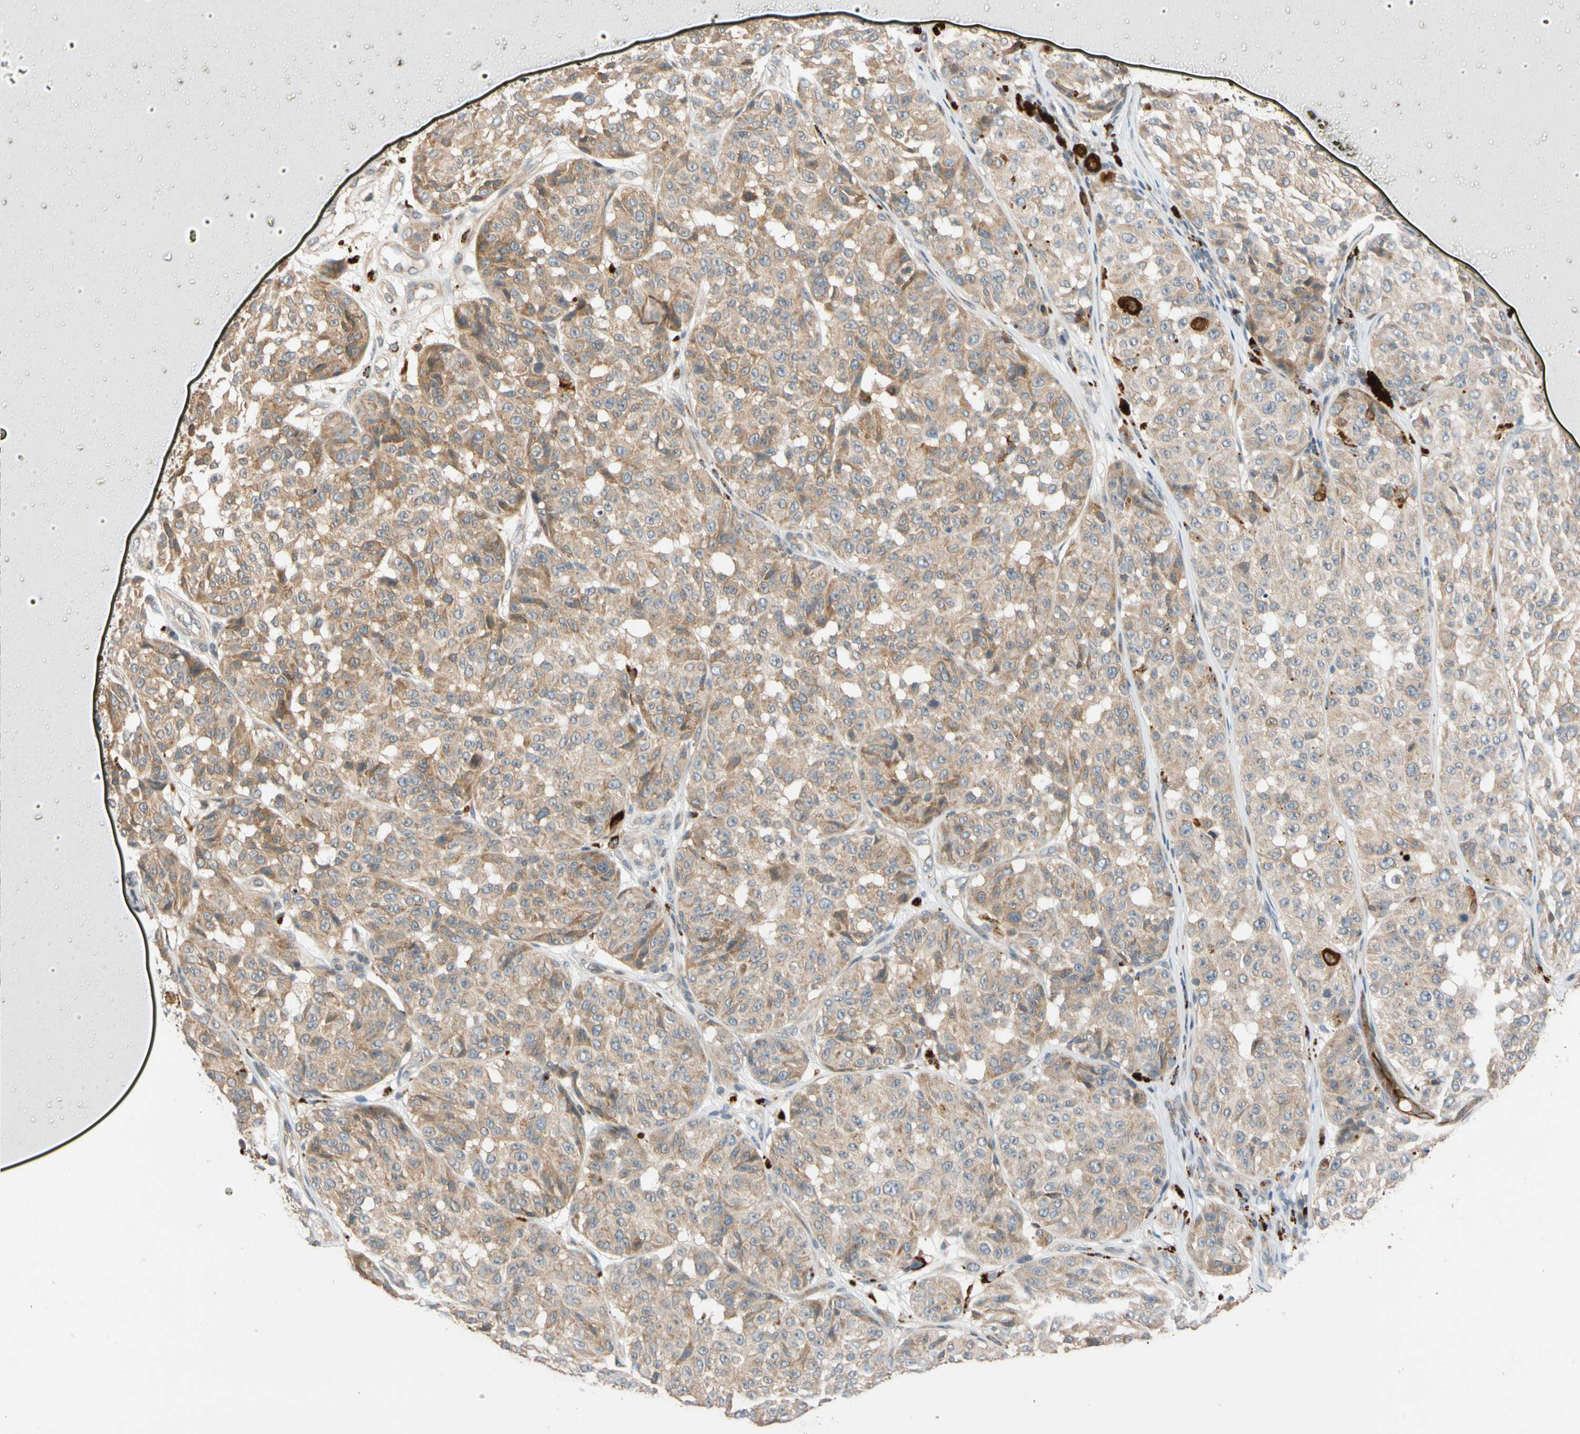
{"staining": {"intensity": "moderate", "quantity": "25%-75%", "location": "cytoplasmic/membranous"}, "tissue": "melanoma", "cell_type": "Tumor cells", "image_type": "cancer", "snomed": [{"axis": "morphology", "description": "Malignant melanoma, NOS"}, {"axis": "topography", "description": "Skin"}], "caption": "A brown stain shows moderate cytoplasmic/membranous staining of a protein in malignant melanoma tumor cells.", "gene": "CNST", "patient": {"sex": "female", "age": 46}}